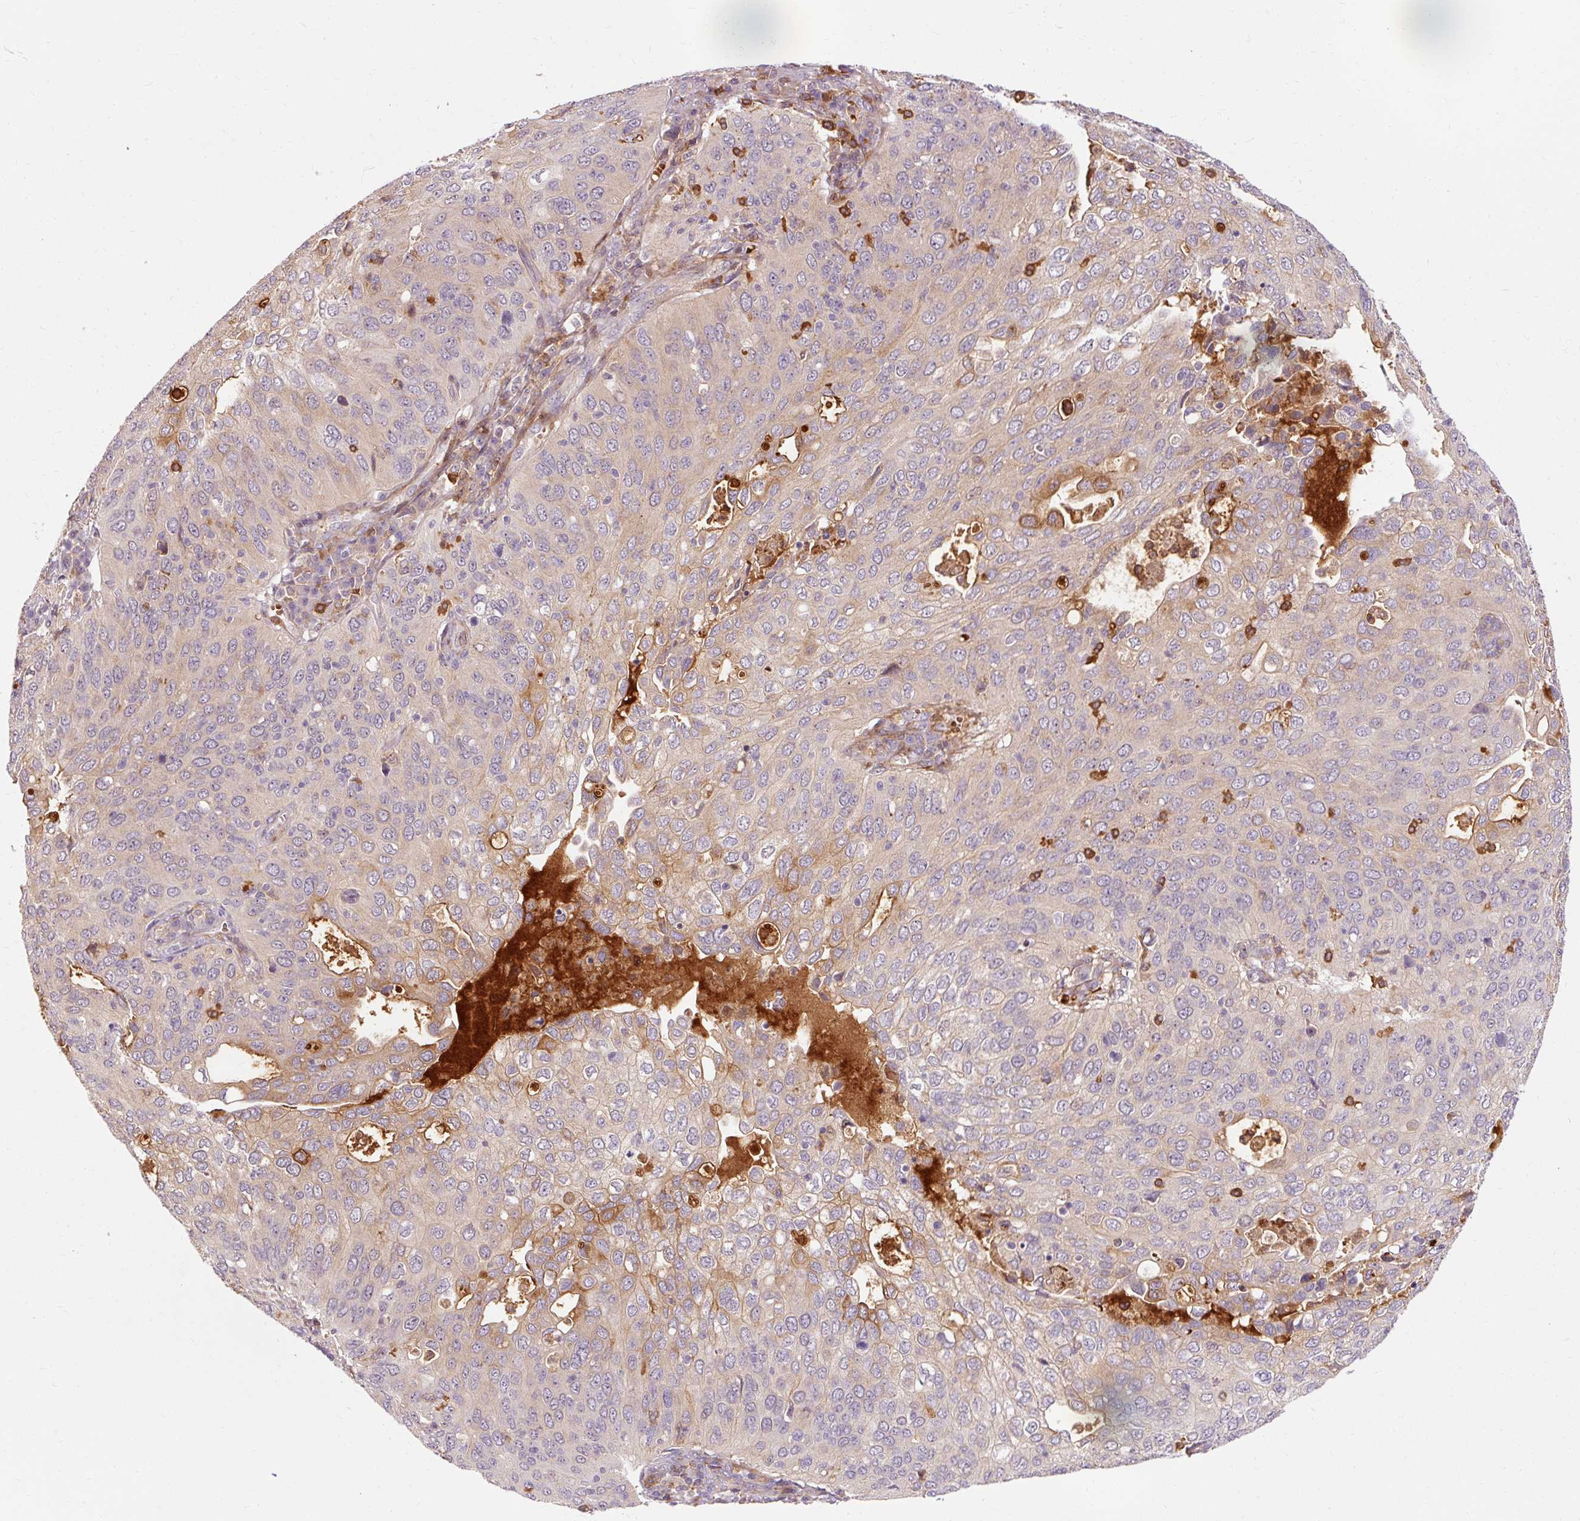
{"staining": {"intensity": "moderate", "quantity": "<25%", "location": "cytoplasmic/membranous"}, "tissue": "cervical cancer", "cell_type": "Tumor cells", "image_type": "cancer", "snomed": [{"axis": "morphology", "description": "Squamous cell carcinoma, NOS"}, {"axis": "topography", "description": "Cervix"}], "caption": "Tumor cells exhibit moderate cytoplasmic/membranous staining in about <25% of cells in cervical cancer (squamous cell carcinoma).", "gene": "CEBPZ", "patient": {"sex": "female", "age": 36}}